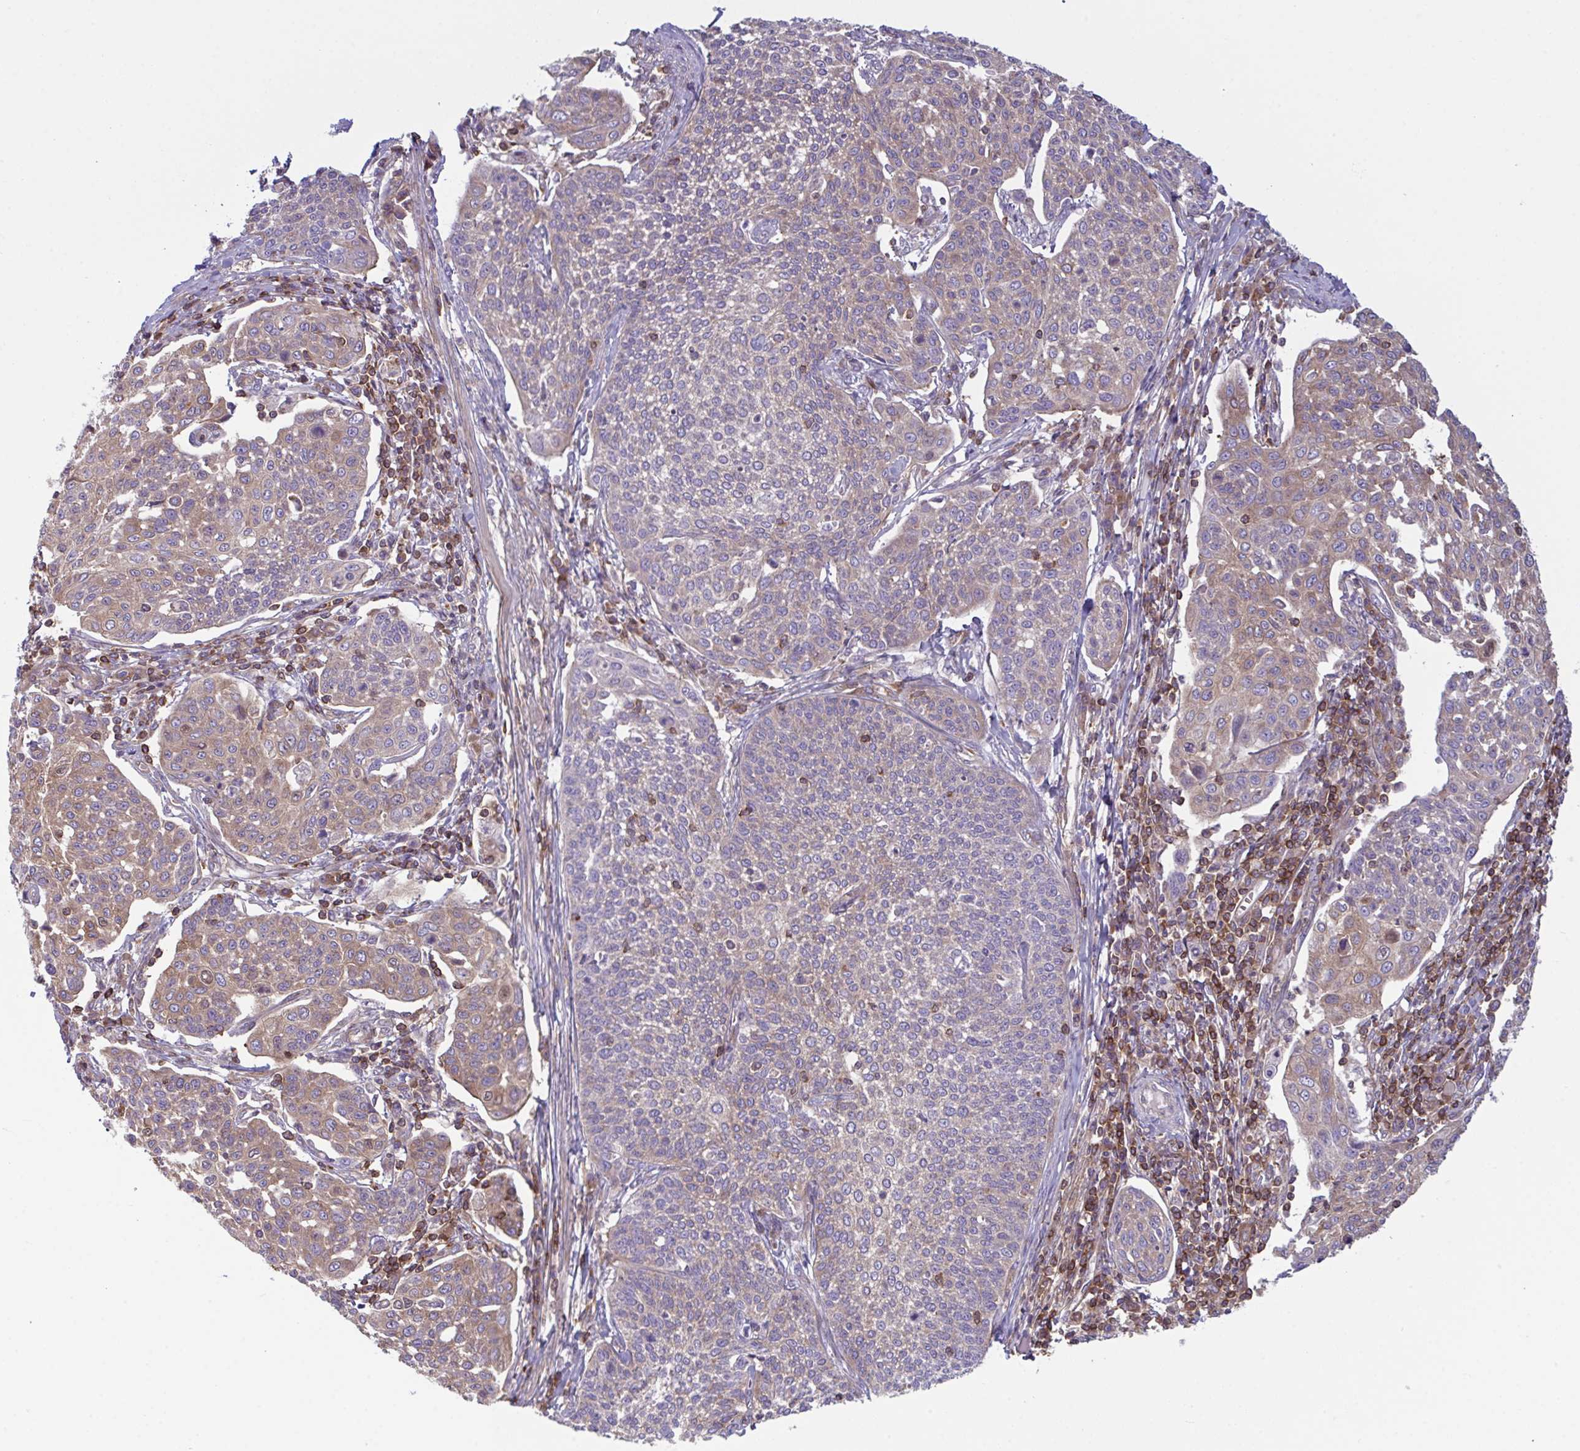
{"staining": {"intensity": "weak", "quantity": "25%-75%", "location": "cytoplasmic/membranous"}, "tissue": "cervical cancer", "cell_type": "Tumor cells", "image_type": "cancer", "snomed": [{"axis": "morphology", "description": "Squamous cell carcinoma, NOS"}, {"axis": "topography", "description": "Cervix"}], "caption": "The histopathology image exhibits immunohistochemical staining of cervical cancer (squamous cell carcinoma). There is weak cytoplasmic/membranous positivity is present in about 25%-75% of tumor cells.", "gene": "TSC22D3", "patient": {"sex": "female", "age": 34}}